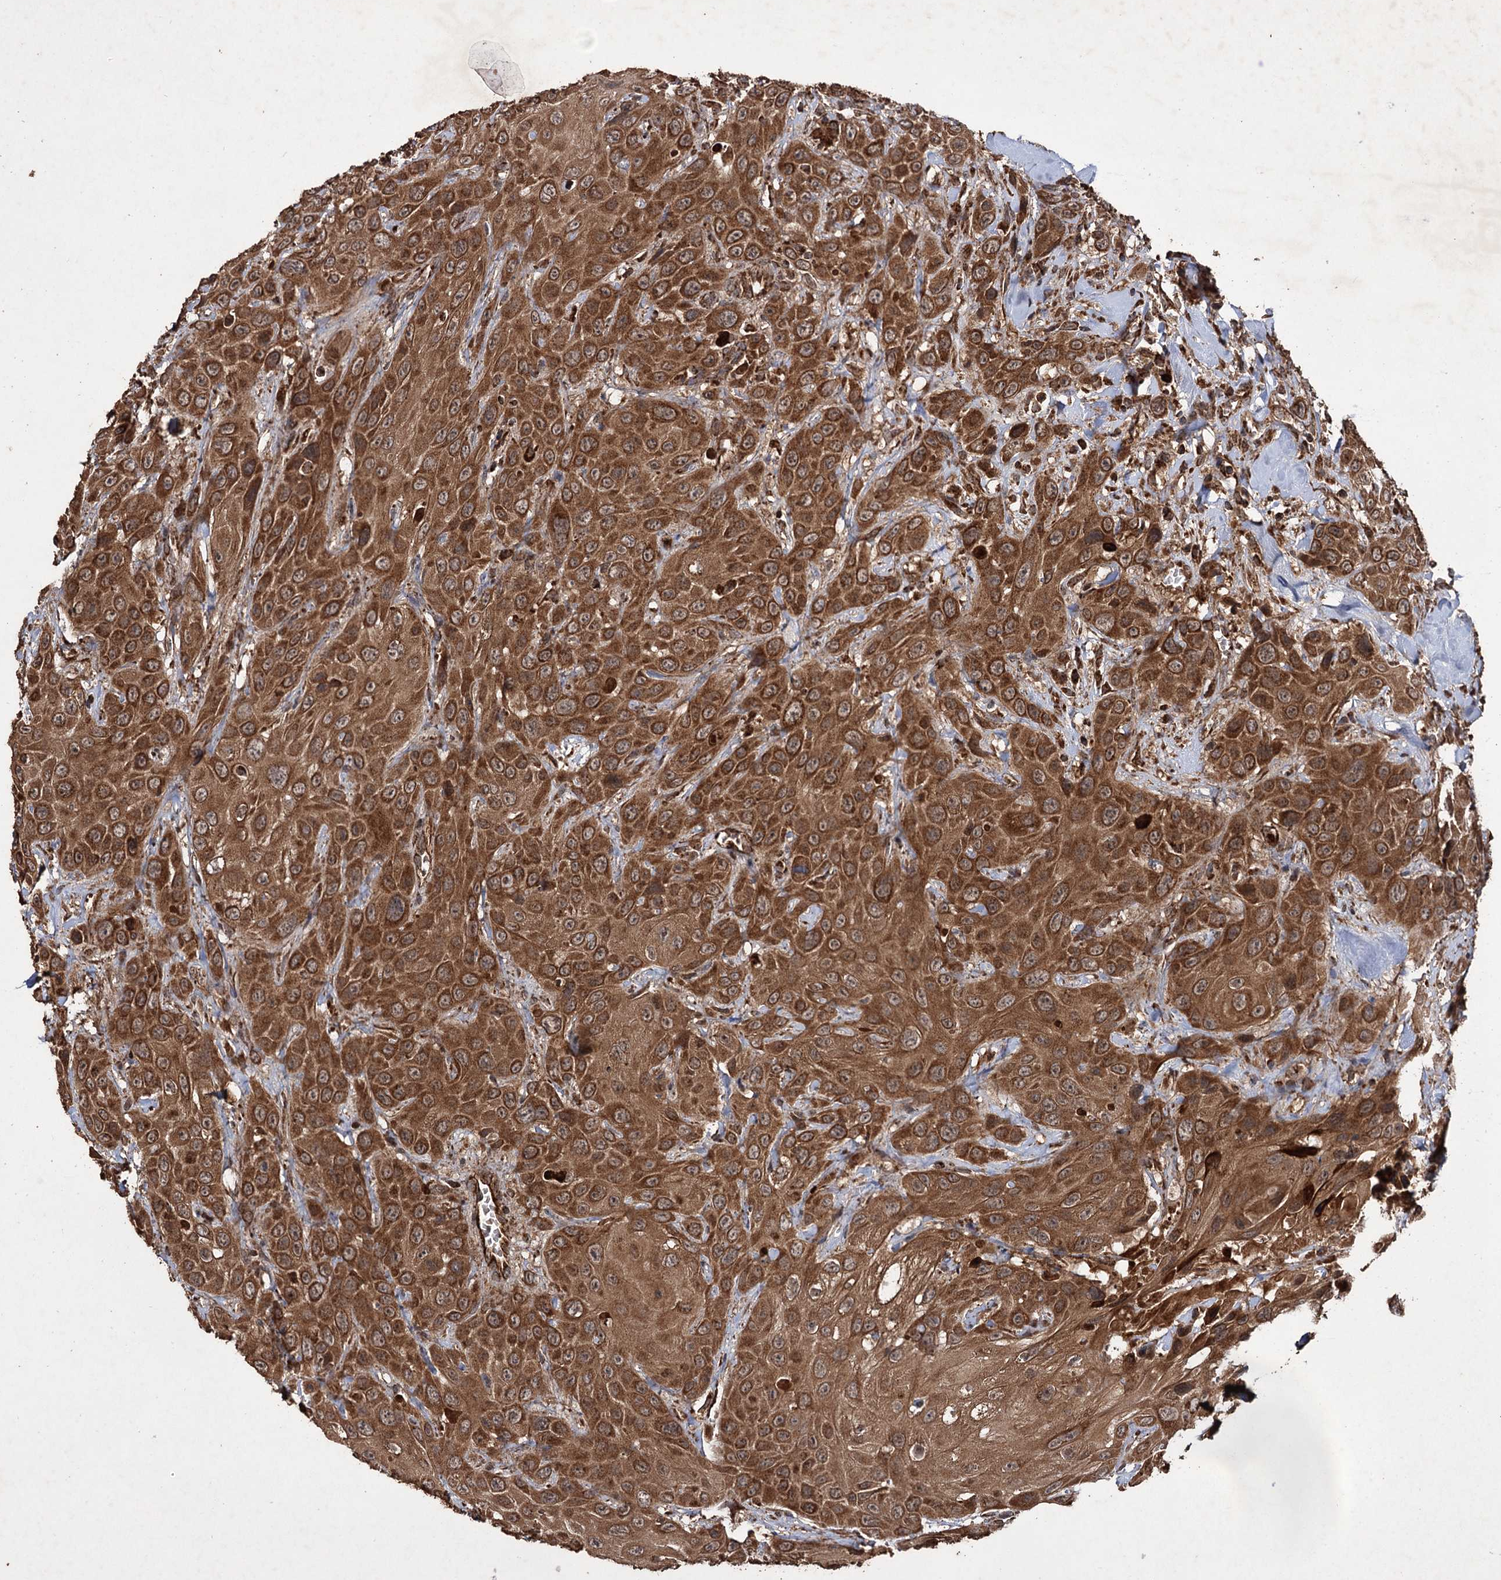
{"staining": {"intensity": "moderate", "quantity": ">75%", "location": "cytoplasmic/membranous"}, "tissue": "head and neck cancer", "cell_type": "Tumor cells", "image_type": "cancer", "snomed": [{"axis": "morphology", "description": "Squamous cell carcinoma, NOS"}, {"axis": "topography", "description": "Head-Neck"}], "caption": "A micrograph showing moderate cytoplasmic/membranous positivity in approximately >75% of tumor cells in head and neck squamous cell carcinoma, as visualized by brown immunohistochemical staining.", "gene": "IPO4", "patient": {"sex": "male", "age": 81}}